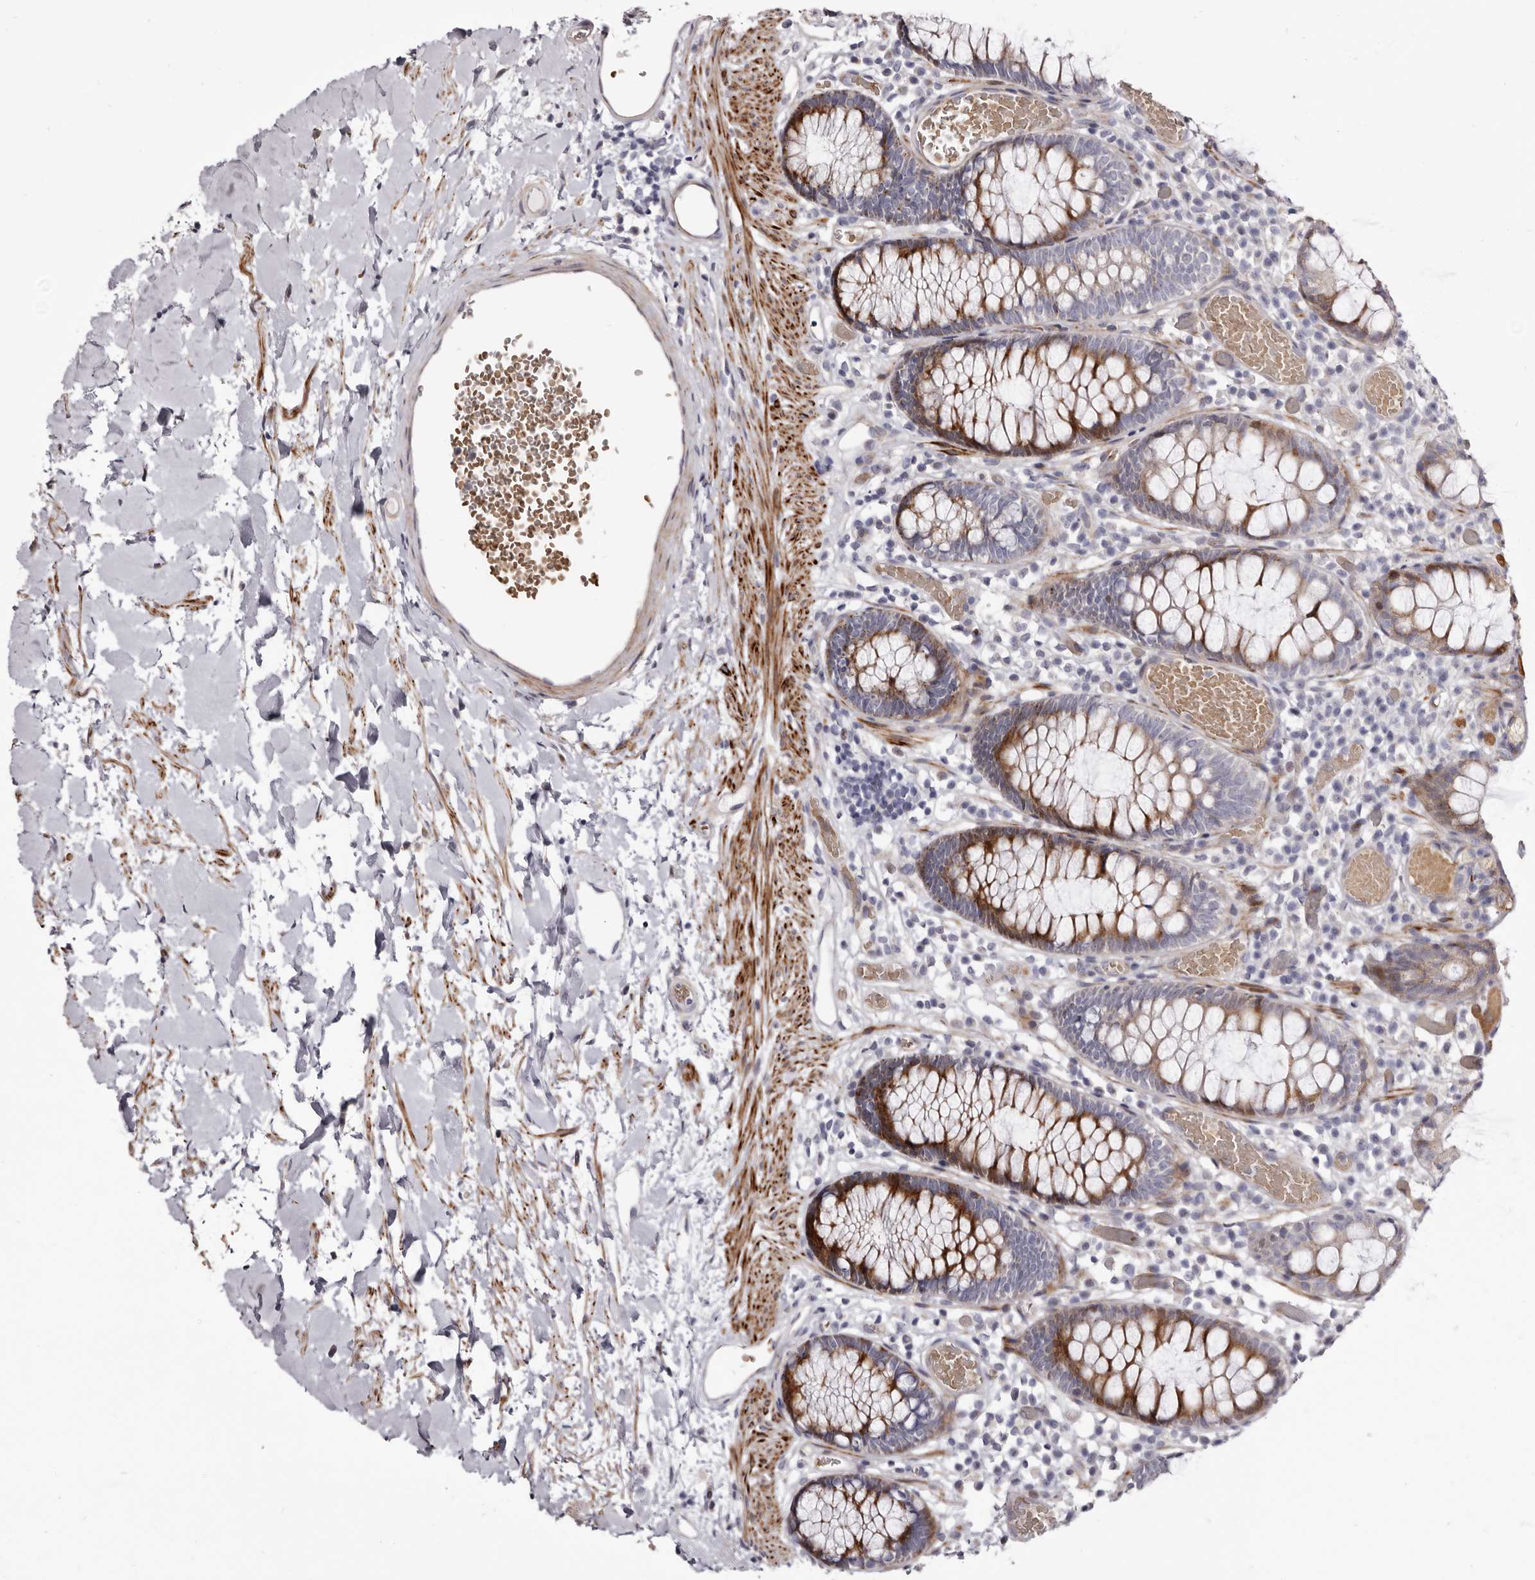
{"staining": {"intensity": "weak", "quantity": ">75%", "location": "cytoplasmic/membranous"}, "tissue": "colon", "cell_type": "Endothelial cells", "image_type": "normal", "snomed": [{"axis": "morphology", "description": "Normal tissue, NOS"}, {"axis": "topography", "description": "Colon"}], "caption": "Immunohistochemistry (IHC) staining of normal colon, which demonstrates low levels of weak cytoplasmic/membranous positivity in approximately >75% of endothelial cells indicating weak cytoplasmic/membranous protein staining. The staining was performed using DAB (3,3'-diaminobenzidine) (brown) for protein detection and nuclei were counterstained in hematoxylin (blue).", "gene": "AIDA", "patient": {"sex": "male", "age": 14}}